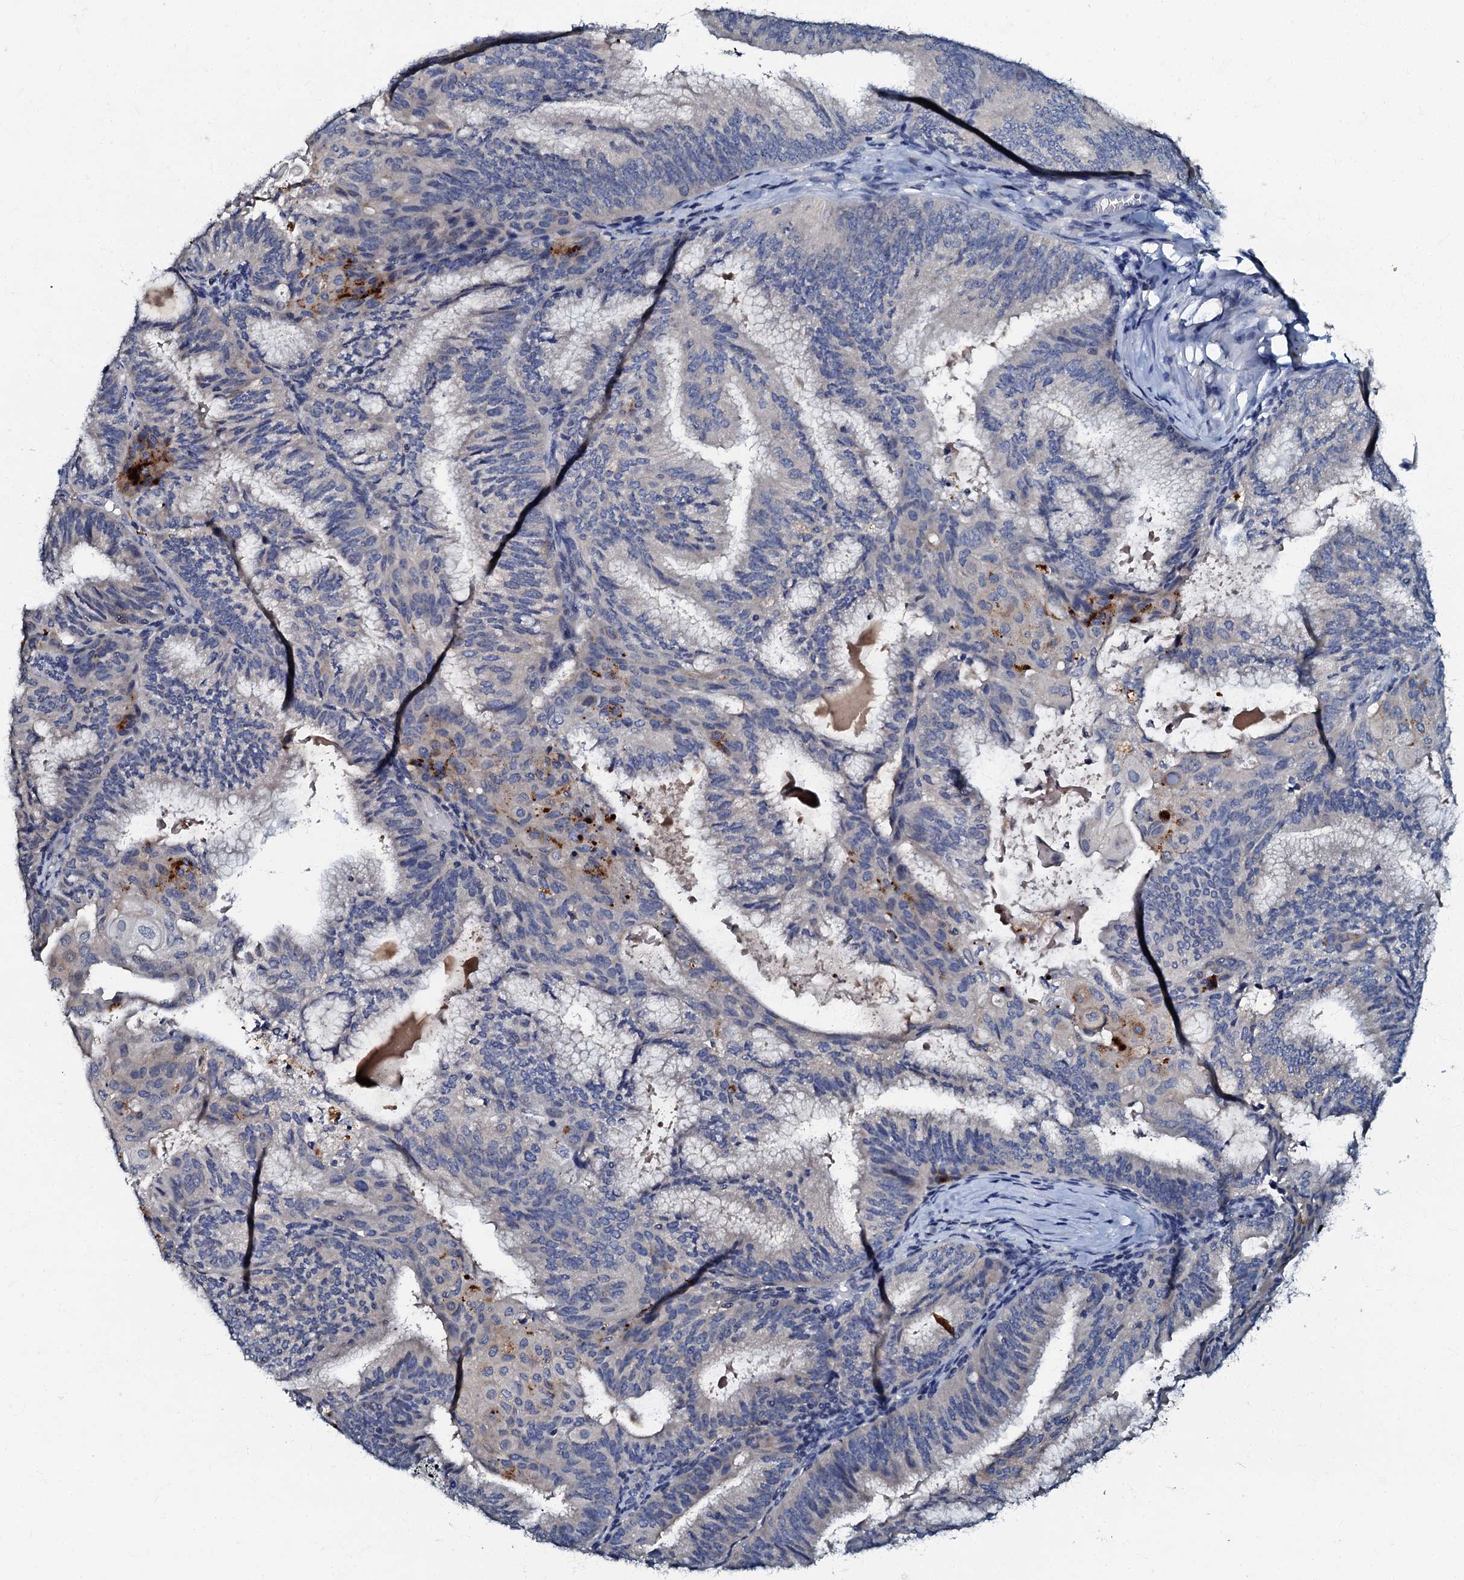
{"staining": {"intensity": "negative", "quantity": "none", "location": "none"}, "tissue": "endometrial cancer", "cell_type": "Tumor cells", "image_type": "cancer", "snomed": [{"axis": "morphology", "description": "Adenocarcinoma, NOS"}, {"axis": "topography", "description": "Endometrium"}], "caption": "High power microscopy photomicrograph of an IHC photomicrograph of endometrial cancer, revealing no significant positivity in tumor cells.", "gene": "OLAH", "patient": {"sex": "female", "age": 49}}